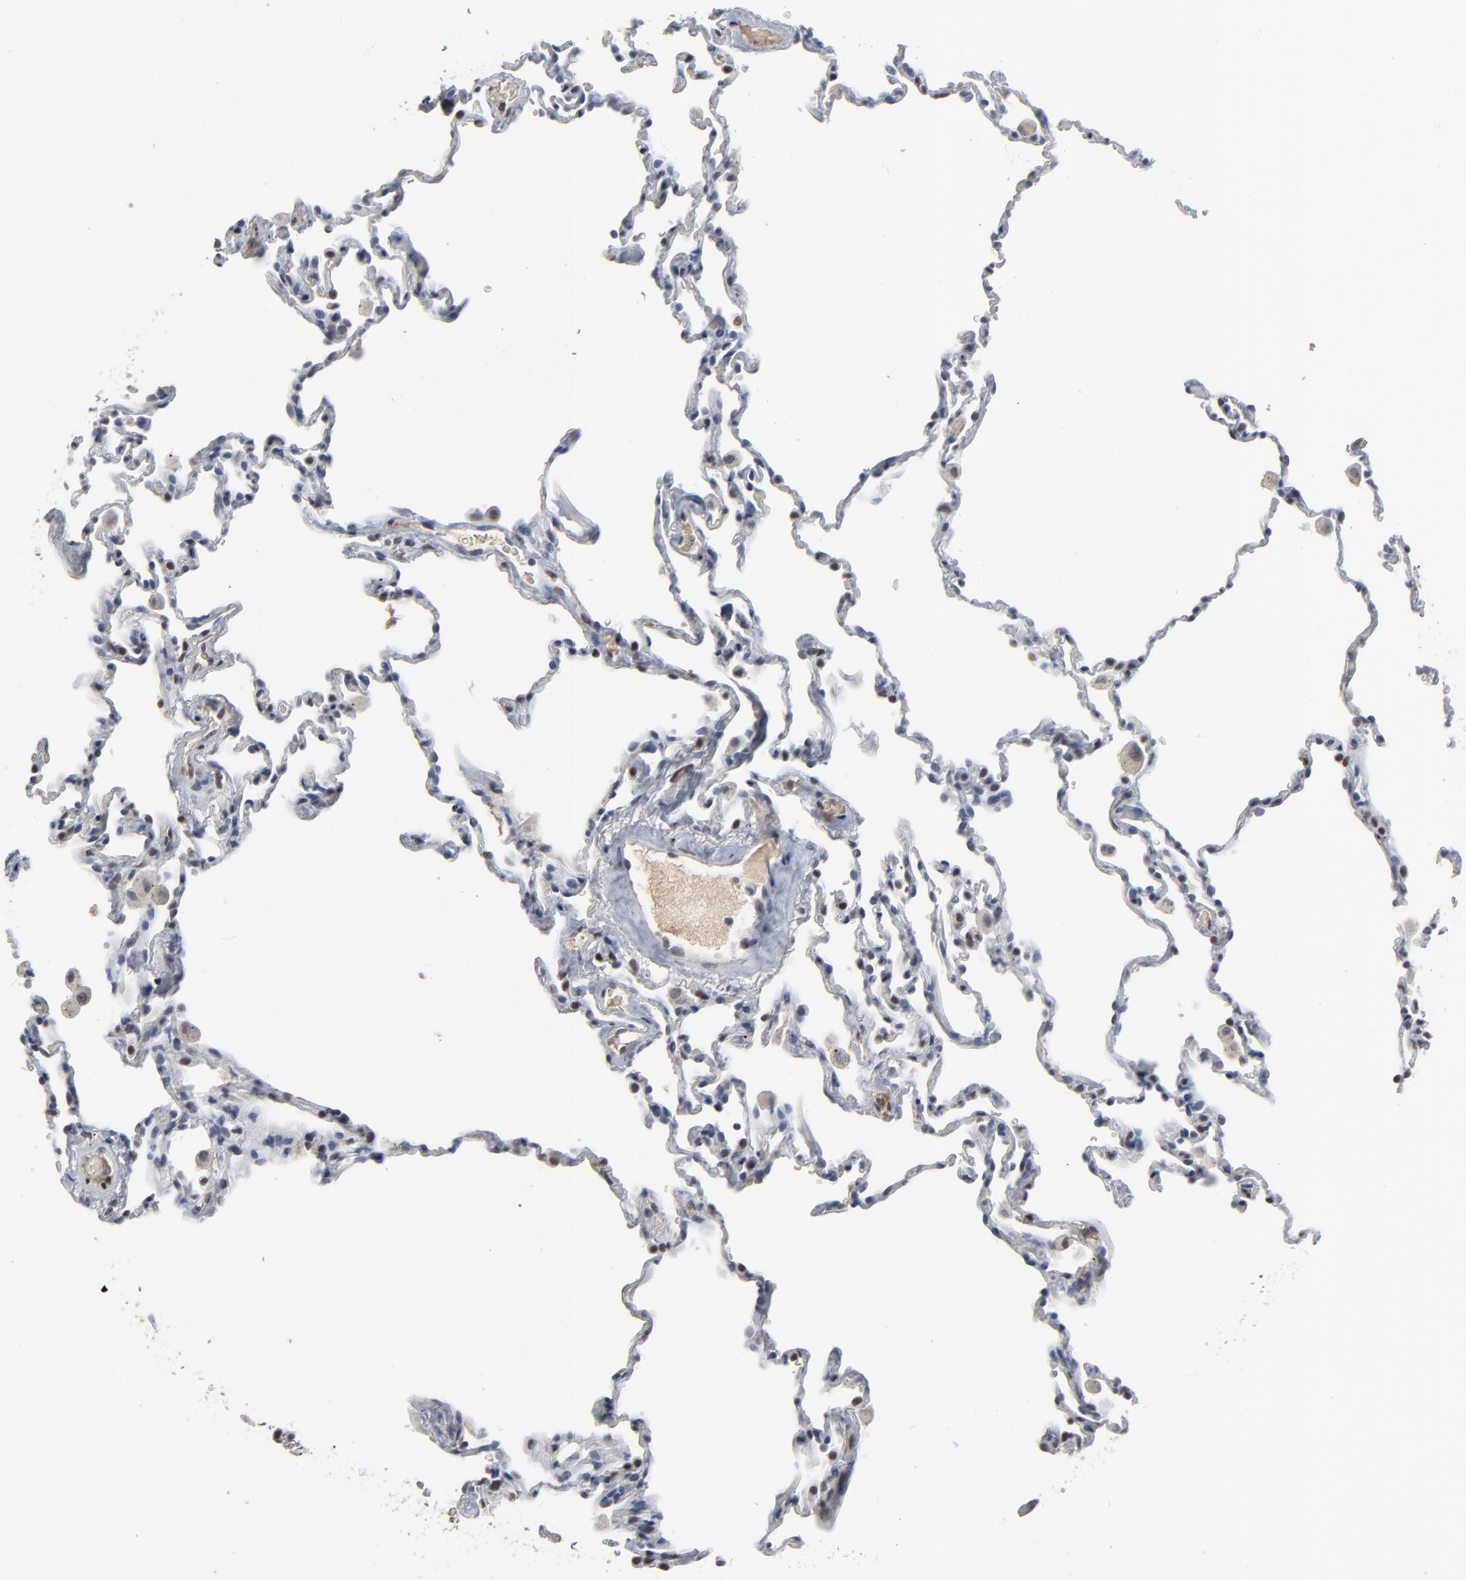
{"staining": {"intensity": "weak", "quantity": "<25%", "location": "nuclear"}, "tissue": "lung", "cell_type": "Alveolar cells", "image_type": "normal", "snomed": [{"axis": "morphology", "description": "Normal tissue, NOS"}, {"axis": "morphology", "description": "Soft tissue tumor metastatic"}, {"axis": "topography", "description": "Lung"}], "caption": "Photomicrograph shows no protein positivity in alveolar cells of normal lung.", "gene": "ATF7", "patient": {"sex": "male", "age": 59}}